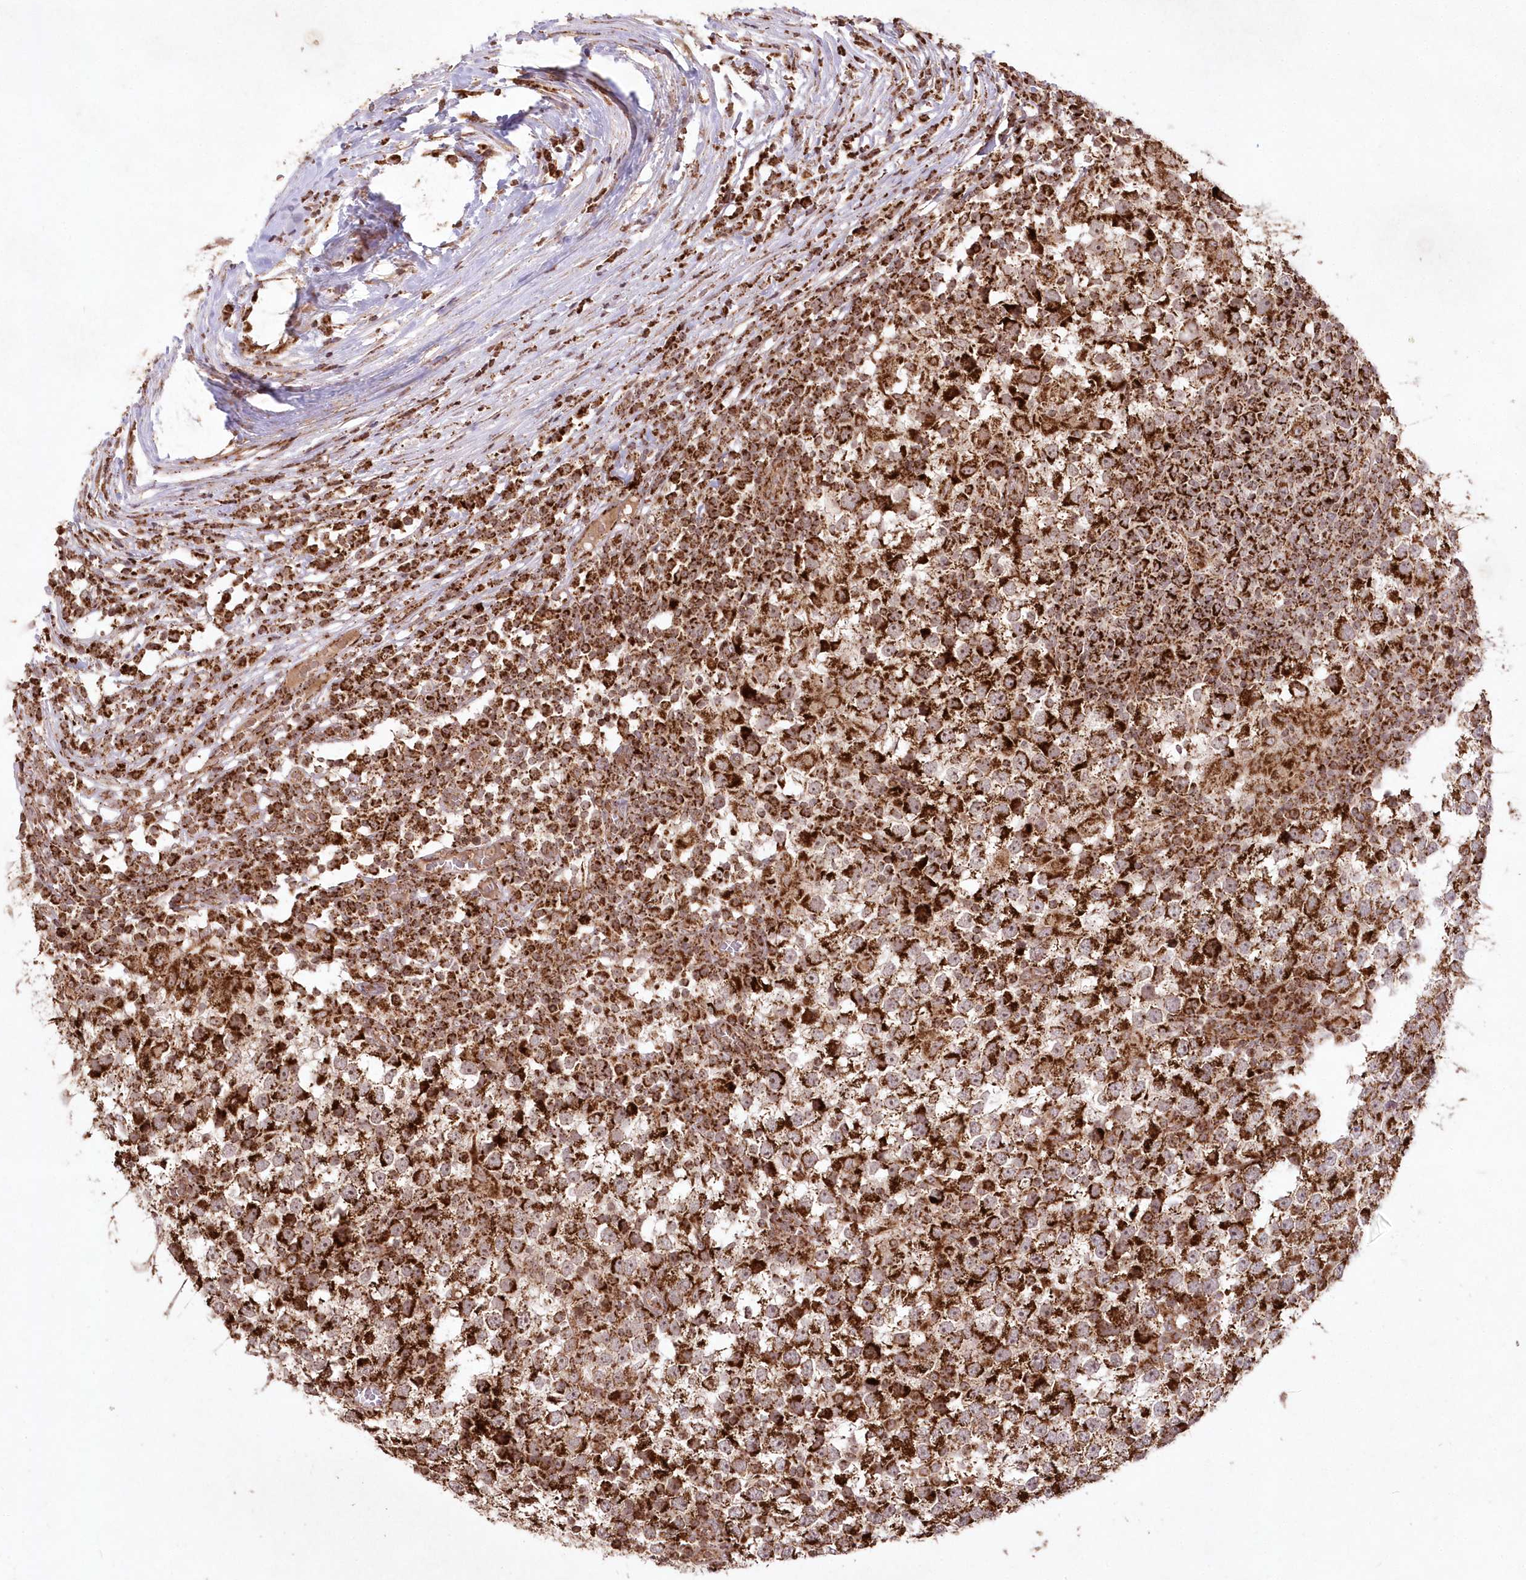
{"staining": {"intensity": "strong", "quantity": ">75%", "location": "cytoplasmic/membranous"}, "tissue": "testis cancer", "cell_type": "Tumor cells", "image_type": "cancer", "snomed": [{"axis": "morphology", "description": "Seminoma, NOS"}, {"axis": "topography", "description": "Testis"}], "caption": "Immunohistochemical staining of human testis seminoma displays high levels of strong cytoplasmic/membranous protein positivity in about >75% of tumor cells. (DAB = brown stain, brightfield microscopy at high magnification).", "gene": "LRPPRC", "patient": {"sex": "male", "age": 65}}